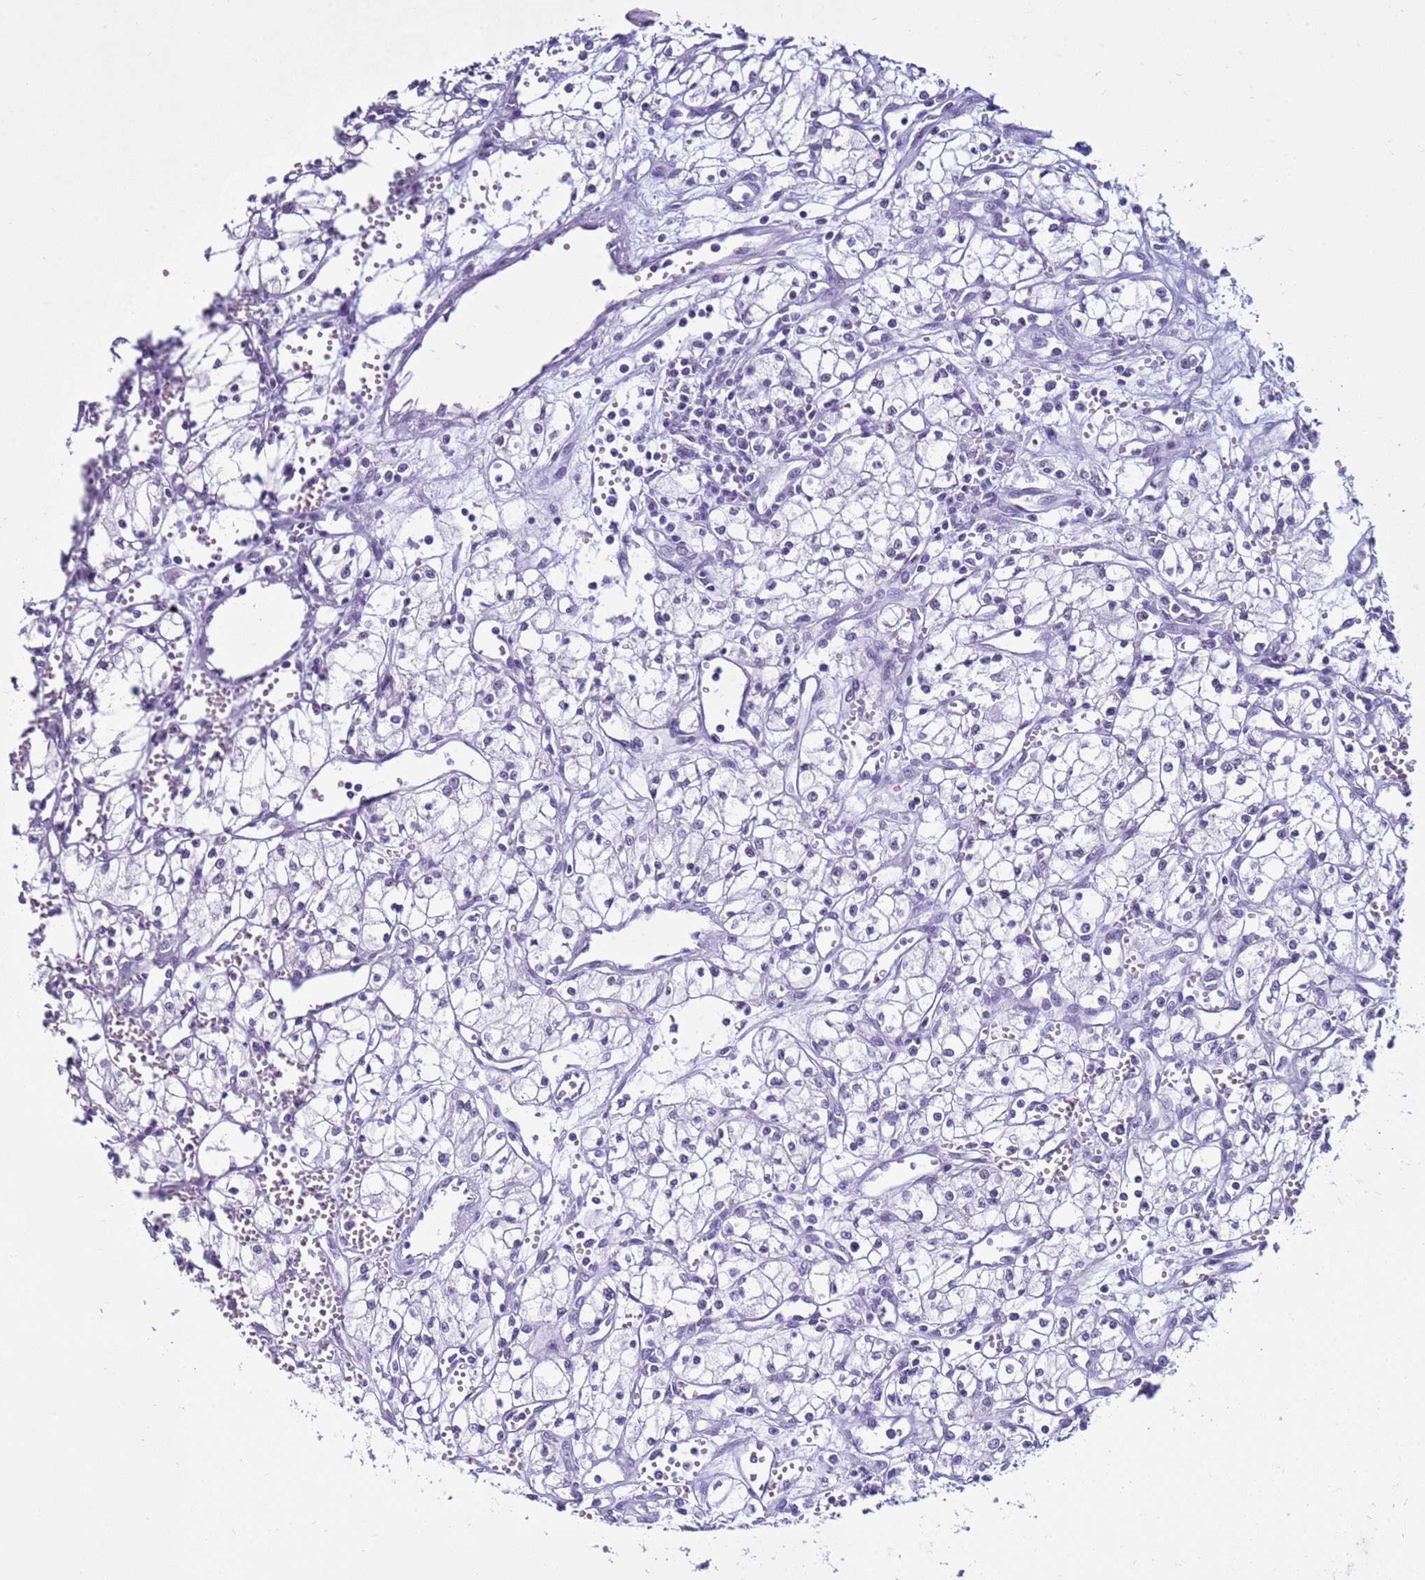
{"staining": {"intensity": "negative", "quantity": "none", "location": "none"}, "tissue": "renal cancer", "cell_type": "Tumor cells", "image_type": "cancer", "snomed": [{"axis": "morphology", "description": "Adenocarcinoma, NOS"}, {"axis": "topography", "description": "Kidney"}], "caption": "Tumor cells show no significant protein staining in renal adenocarcinoma.", "gene": "DHX15", "patient": {"sex": "male", "age": 59}}